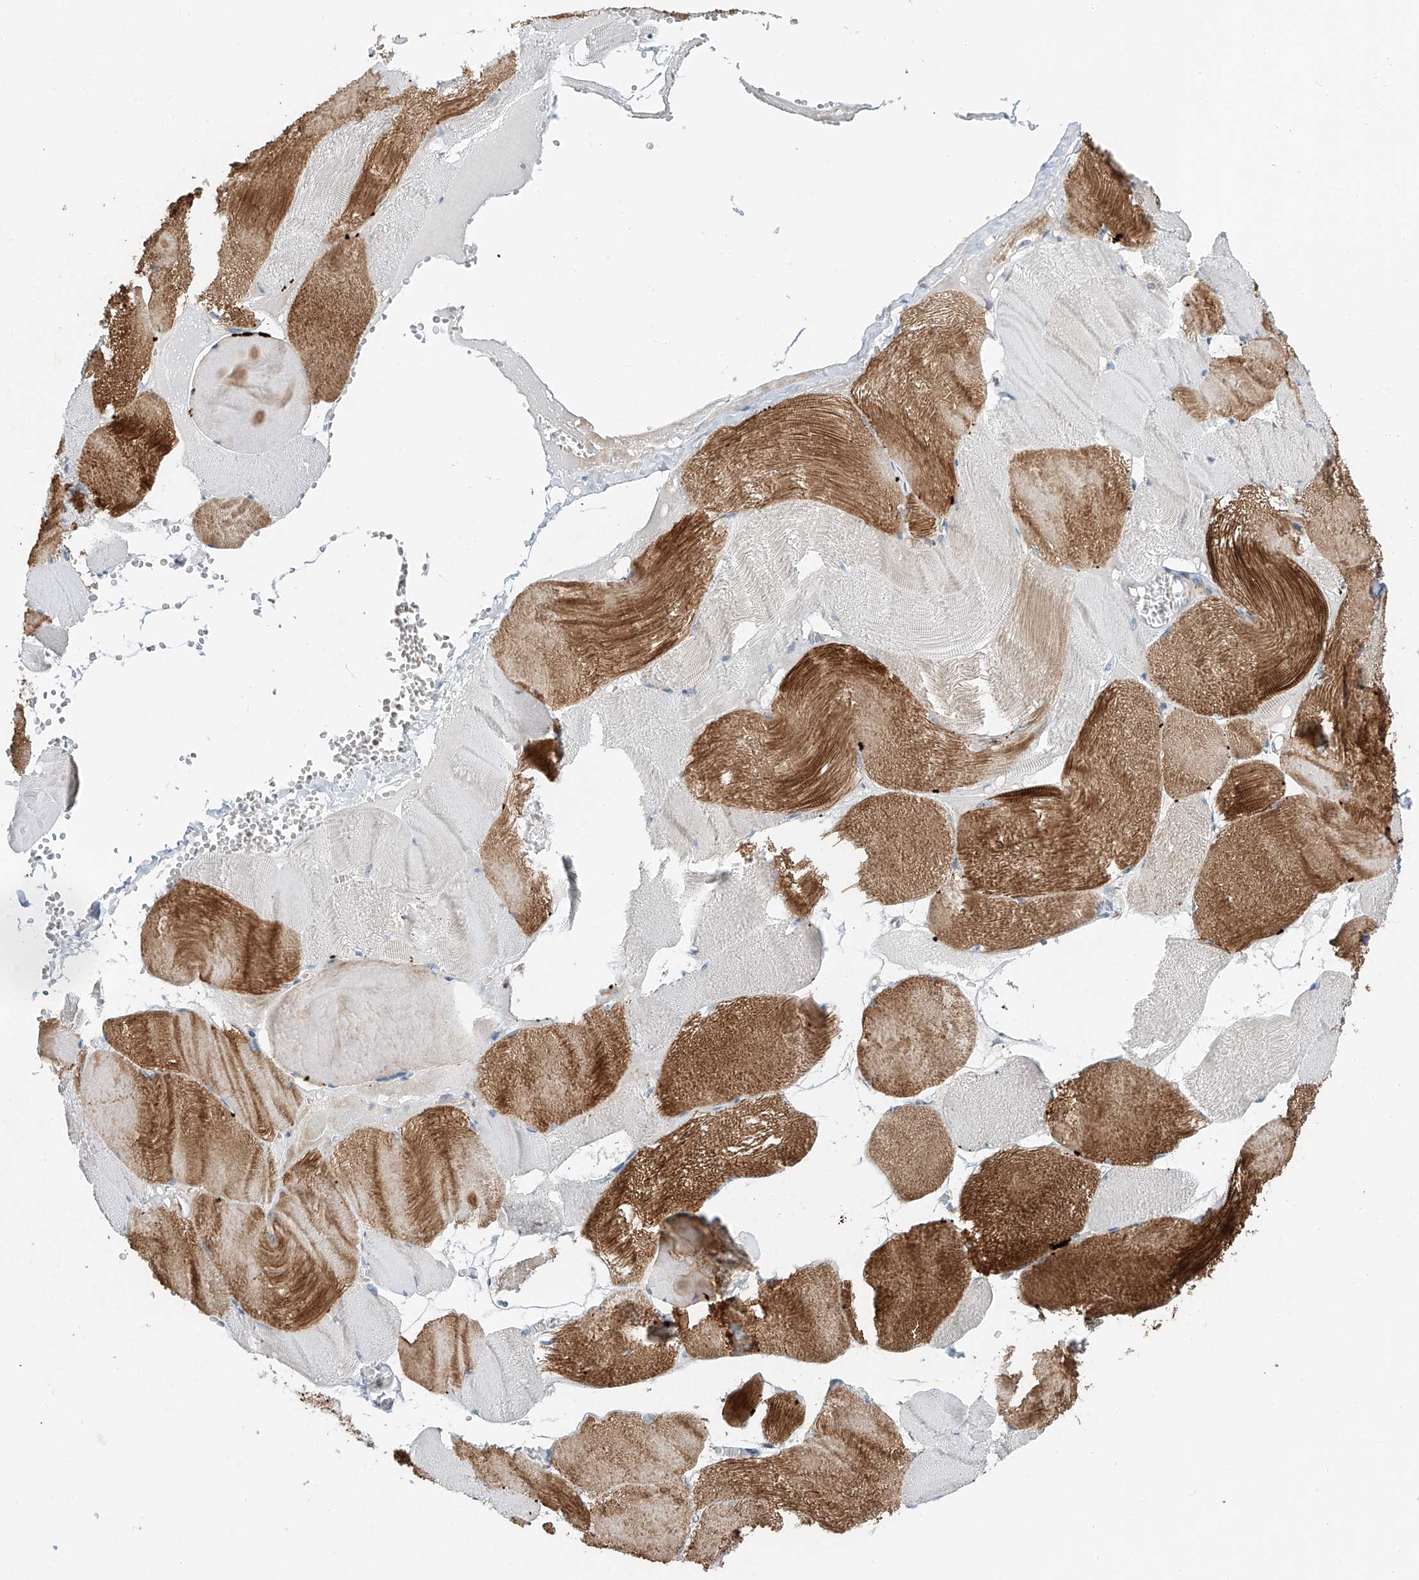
{"staining": {"intensity": "strong", "quantity": "25%-75%", "location": "cytoplasmic/membranous"}, "tissue": "skeletal muscle", "cell_type": "Myocytes", "image_type": "normal", "snomed": [{"axis": "morphology", "description": "Normal tissue, NOS"}, {"axis": "morphology", "description": "Basal cell carcinoma"}, {"axis": "topography", "description": "Skeletal muscle"}], "caption": "A micrograph showing strong cytoplasmic/membranous positivity in approximately 25%-75% of myocytes in benign skeletal muscle, as visualized by brown immunohistochemical staining.", "gene": "CLDND1", "patient": {"sex": "female", "age": 64}}